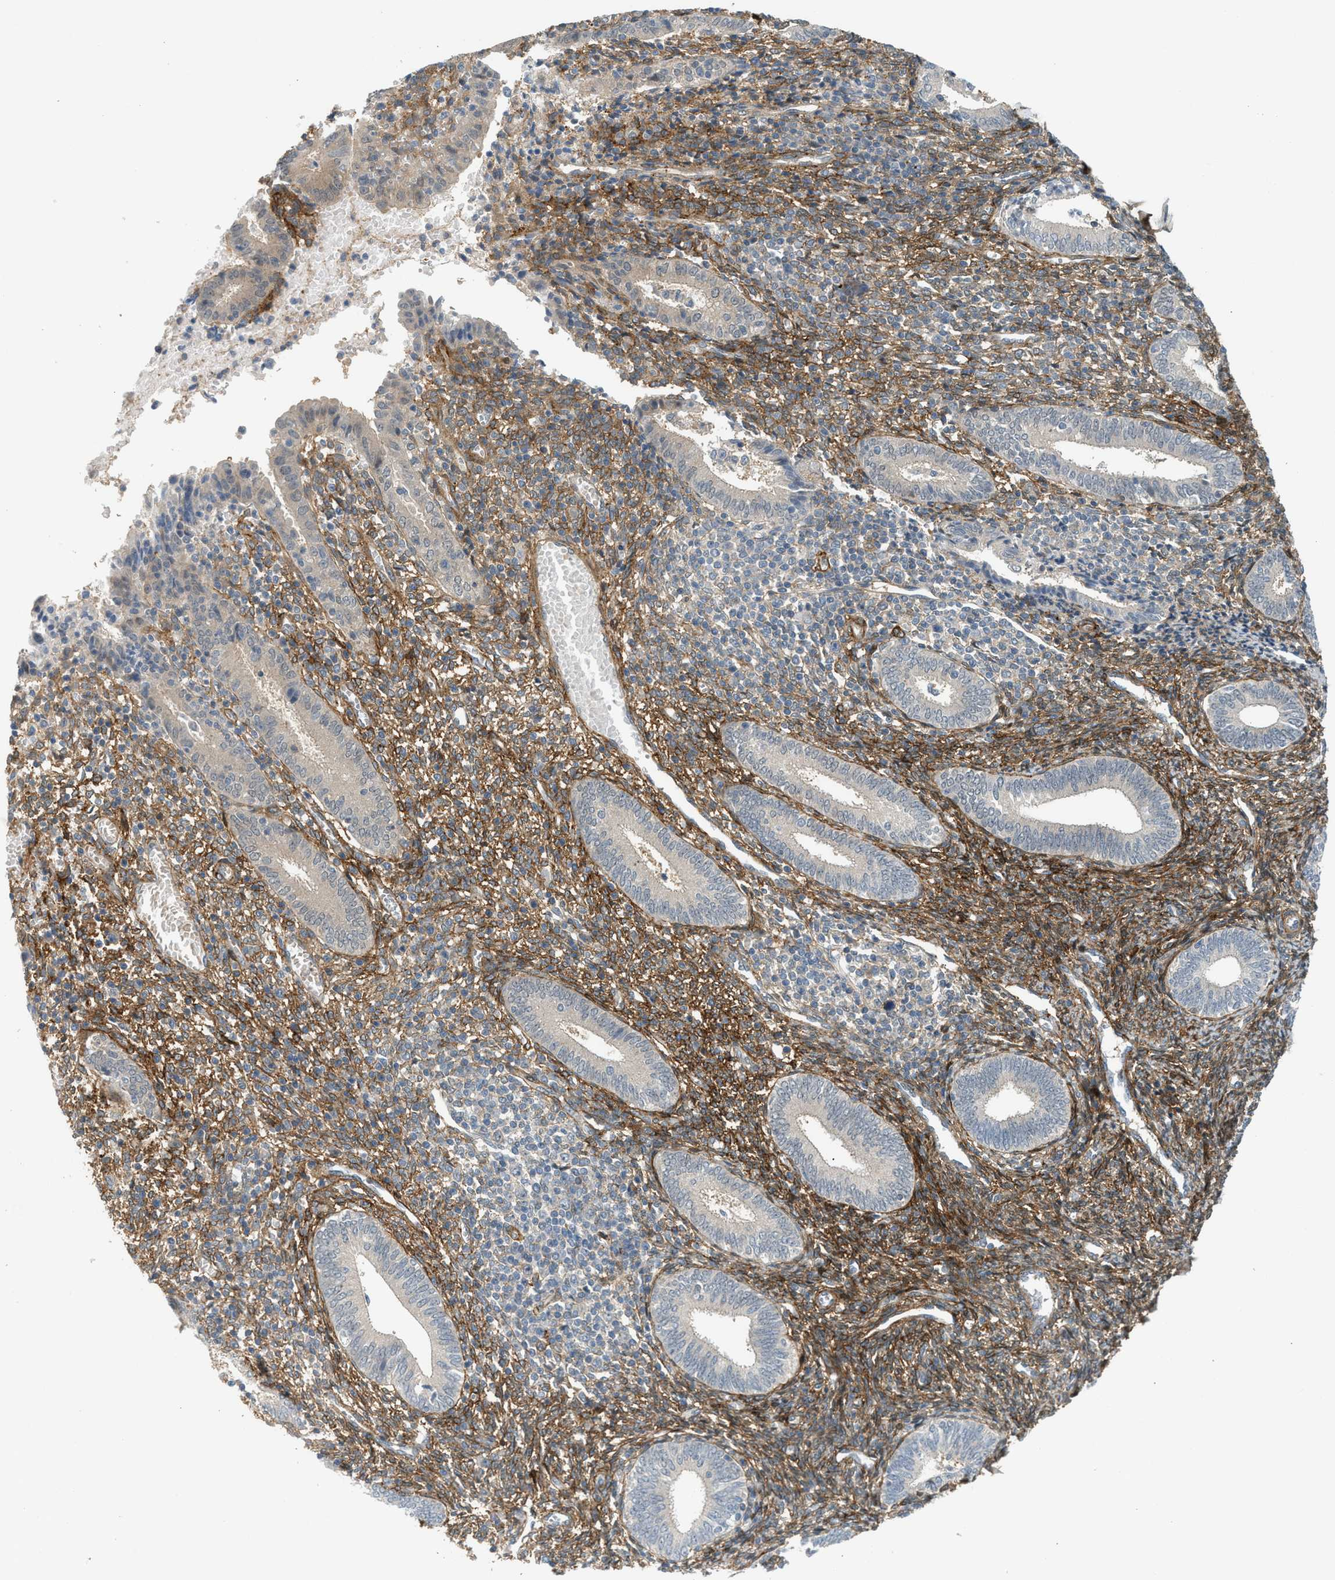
{"staining": {"intensity": "moderate", "quantity": ">75%", "location": "cytoplasmic/membranous"}, "tissue": "endometrium", "cell_type": "Cells in endometrial stroma", "image_type": "normal", "snomed": [{"axis": "morphology", "description": "Normal tissue, NOS"}, {"axis": "topography", "description": "Endometrium"}], "caption": "The image displays a brown stain indicating the presence of a protein in the cytoplasmic/membranous of cells in endometrial stroma in endometrium.", "gene": "EDNRA", "patient": {"sex": "female", "age": 41}}